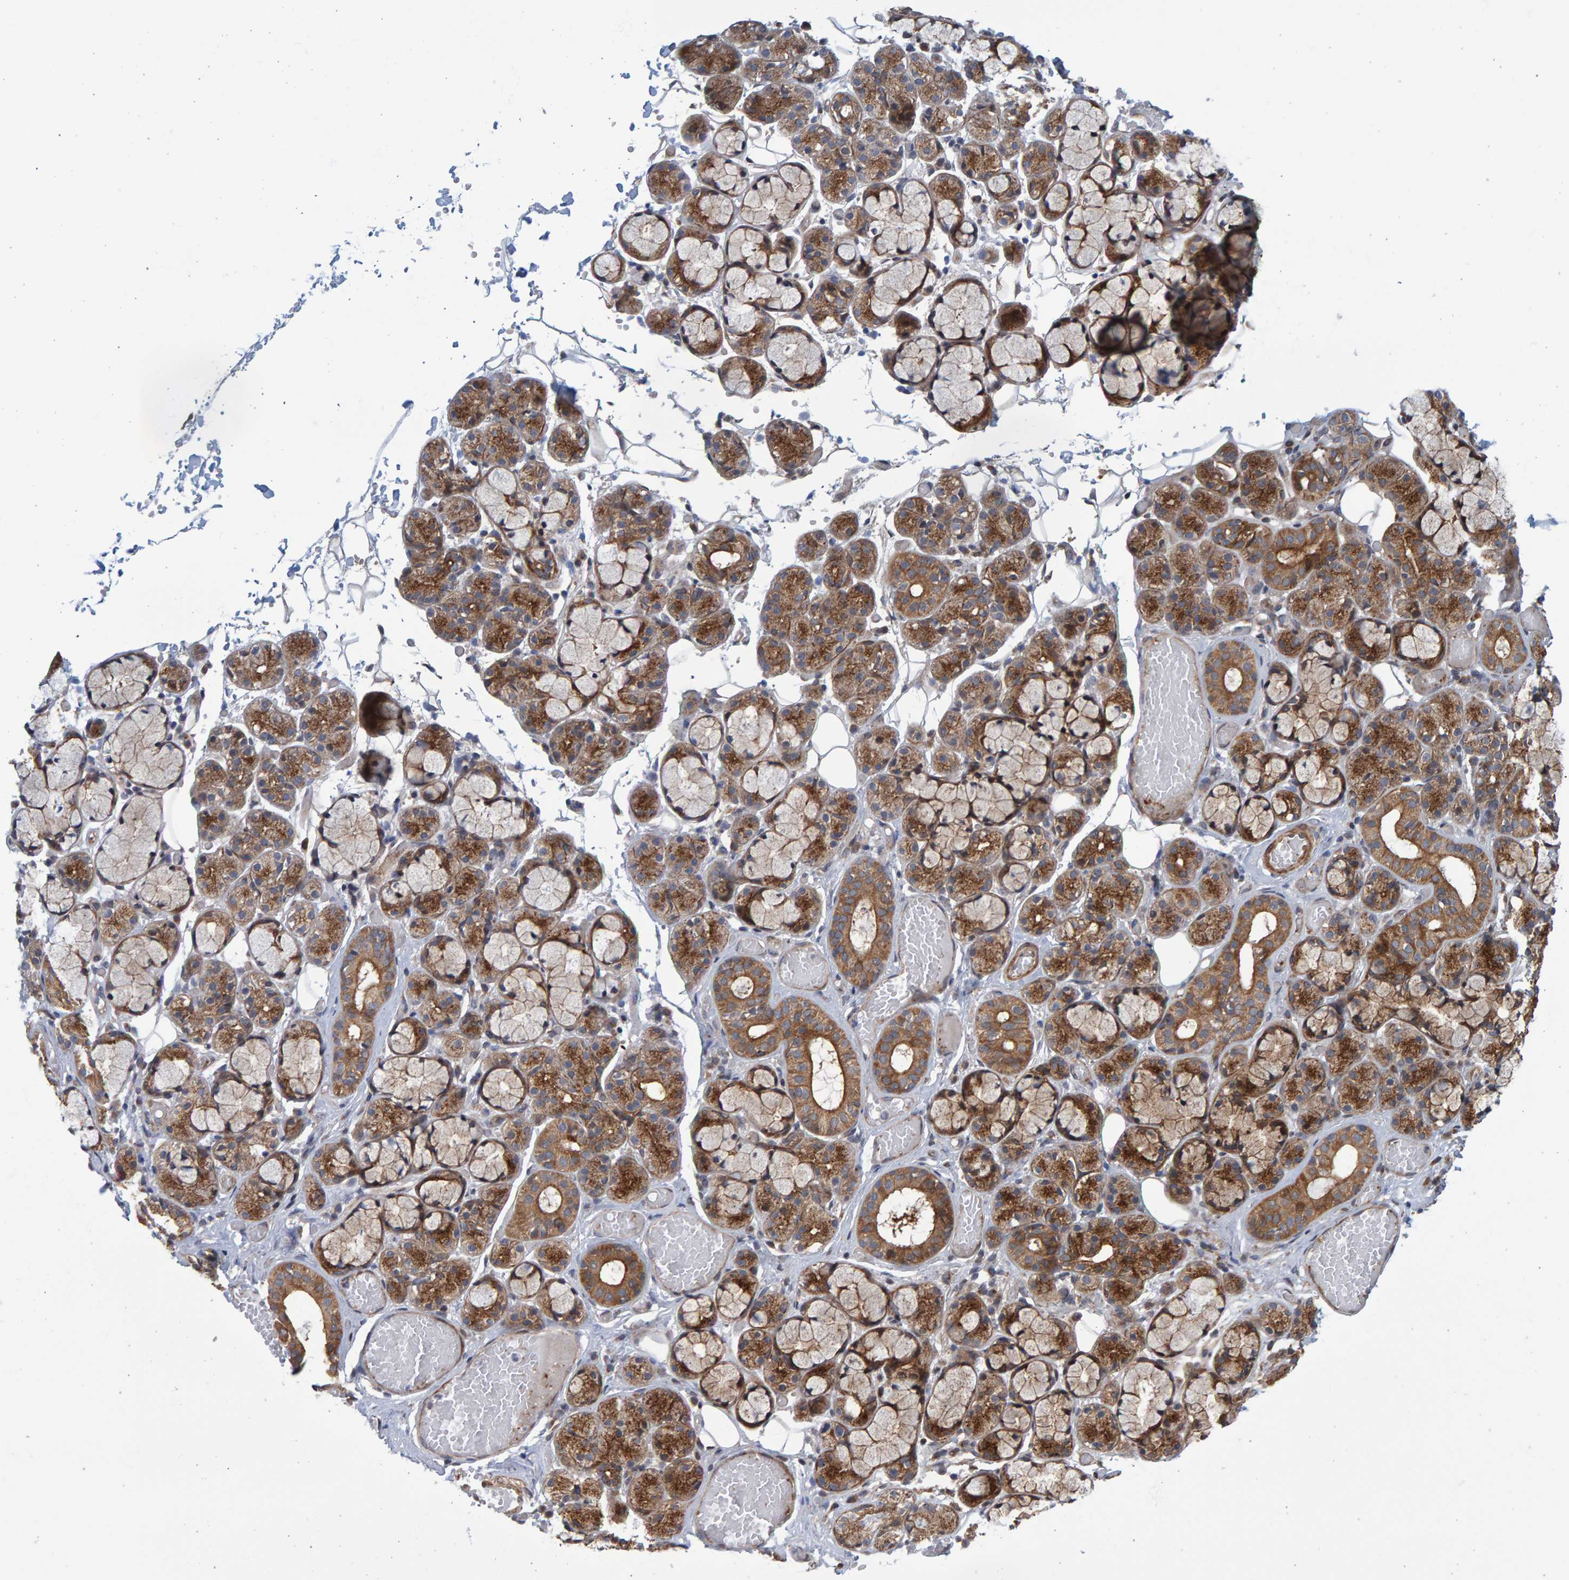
{"staining": {"intensity": "moderate", "quantity": ">75%", "location": "cytoplasmic/membranous"}, "tissue": "salivary gland", "cell_type": "Glandular cells", "image_type": "normal", "snomed": [{"axis": "morphology", "description": "Normal tissue, NOS"}, {"axis": "topography", "description": "Salivary gland"}], "caption": "Immunohistochemistry of normal human salivary gland exhibits medium levels of moderate cytoplasmic/membranous positivity in approximately >75% of glandular cells. Using DAB (brown) and hematoxylin (blue) stains, captured at high magnification using brightfield microscopy.", "gene": "LRBA", "patient": {"sex": "male", "age": 63}}